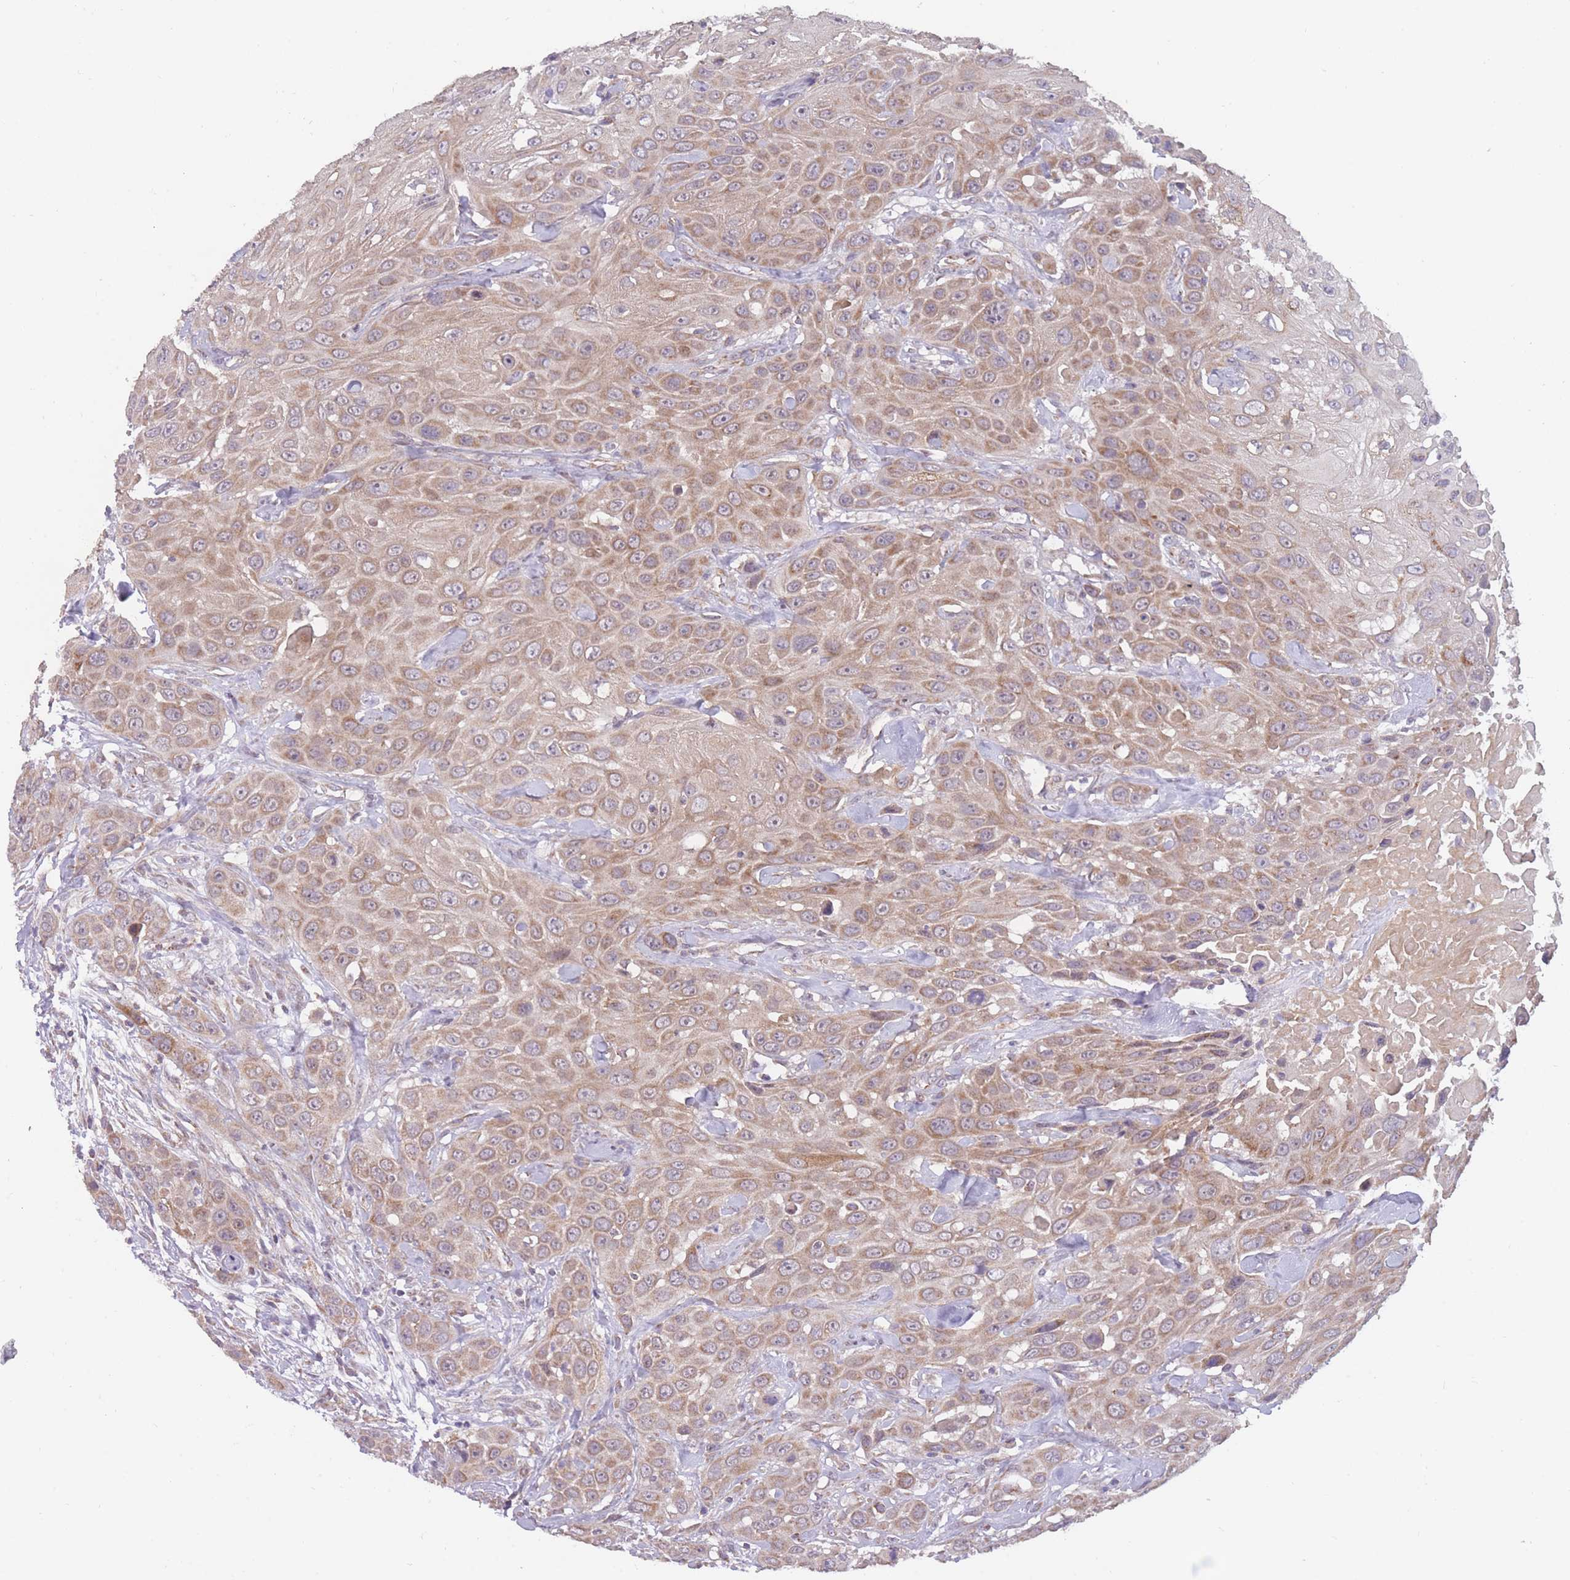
{"staining": {"intensity": "moderate", "quantity": ">75%", "location": "cytoplasmic/membranous"}, "tissue": "head and neck cancer", "cell_type": "Tumor cells", "image_type": "cancer", "snomed": [{"axis": "morphology", "description": "Squamous cell carcinoma, NOS"}, {"axis": "topography", "description": "Head-Neck"}], "caption": "Human head and neck cancer stained with a brown dye exhibits moderate cytoplasmic/membranous positive positivity in approximately >75% of tumor cells.", "gene": "MRPS18C", "patient": {"sex": "male", "age": 81}}